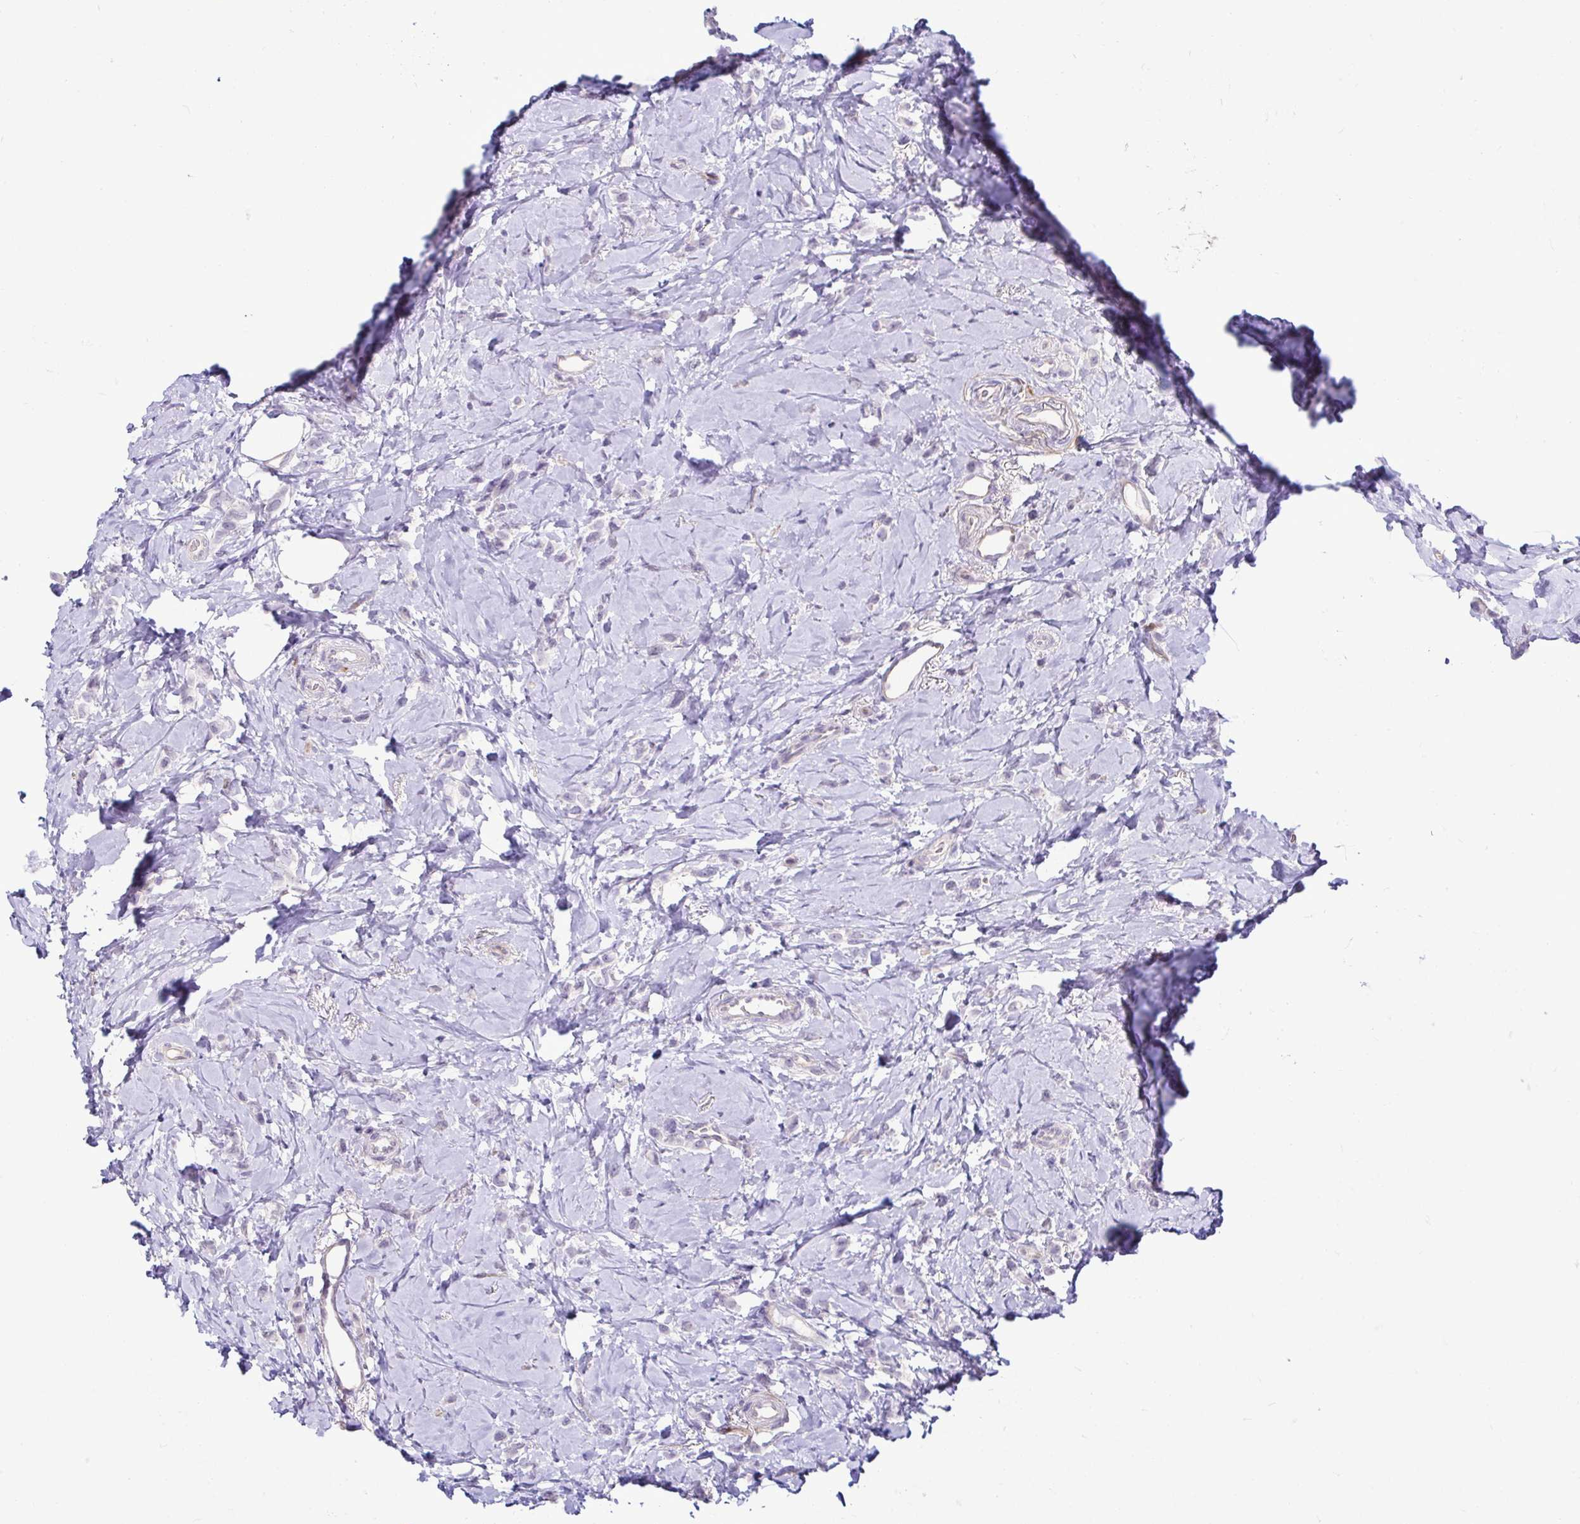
{"staining": {"intensity": "negative", "quantity": "none", "location": "none"}, "tissue": "breast cancer", "cell_type": "Tumor cells", "image_type": "cancer", "snomed": [{"axis": "morphology", "description": "Lobular carcinoma"}, {"axis": "topography", "description": "Breast"}], "caption": "An immunohistochemistry photomicrograph of lobular carcinoma (breast) is shown. There is no staining in tumor cells of lobular carcinoma (breast). (DAB (3,3'-diaminobenzidine) immunohistochemistry (IHC) visualized using brightfield microscopy, high magnification).", "gene": "CASP14", "patient": {"sex": "female", "age": 66}}